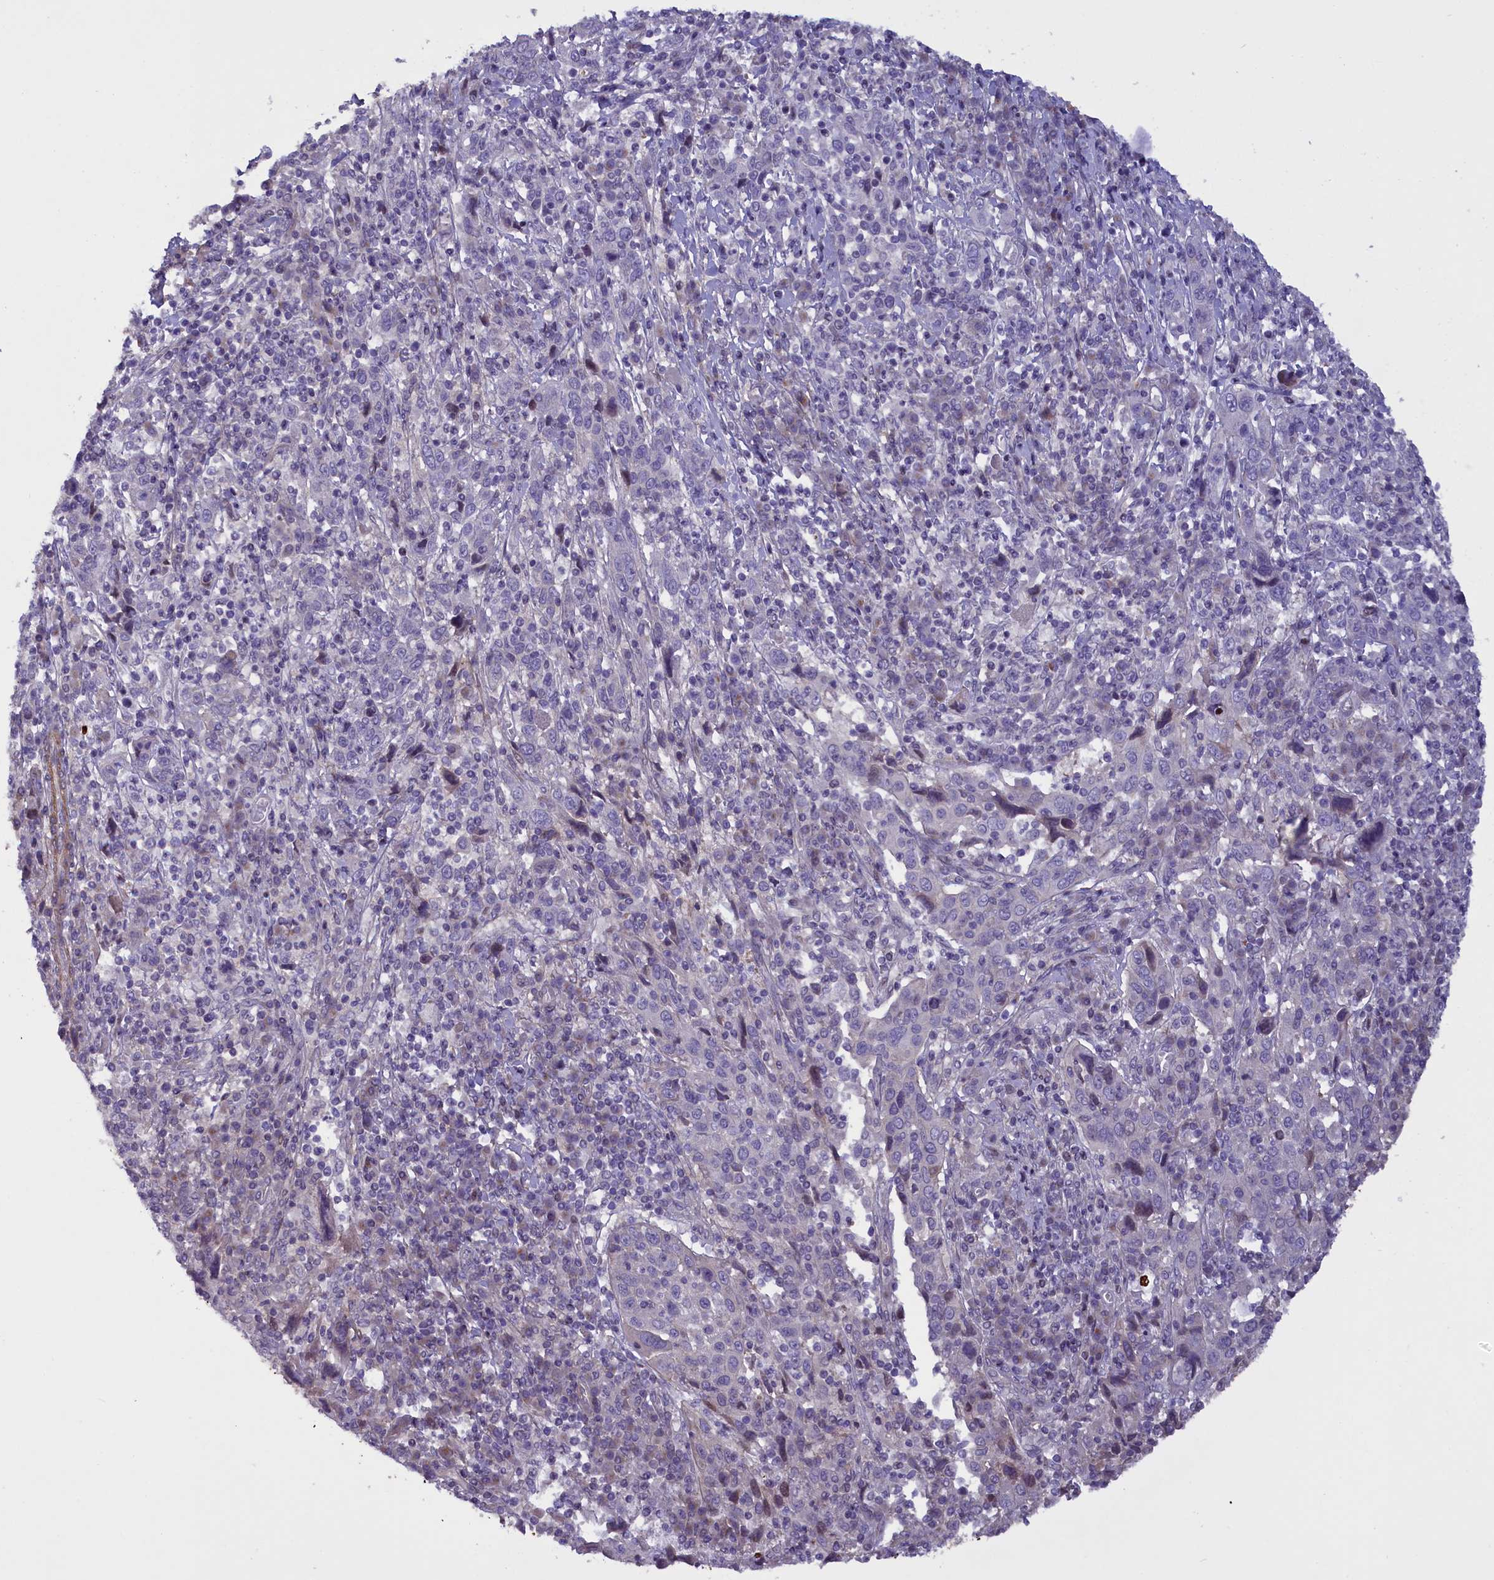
{"staining": {"intensity": "negative", "quantity": "none", "location": "none"}, "tissue": "cervical cancer", "cell_type": "Tumor cells", "image_type": "cancer", "snomed": [{"axis": "morphology", "description": "Squamous cell carcinoma, NOS"}, {"axis": "topography", "description": "Cervix"}], "caption": "The IHC histopathology image has no significant positivity in tumor cells of cervical cancer tissue.", "gene": "MAN2C1", "patient": {"sex": "female", "age": 46}}